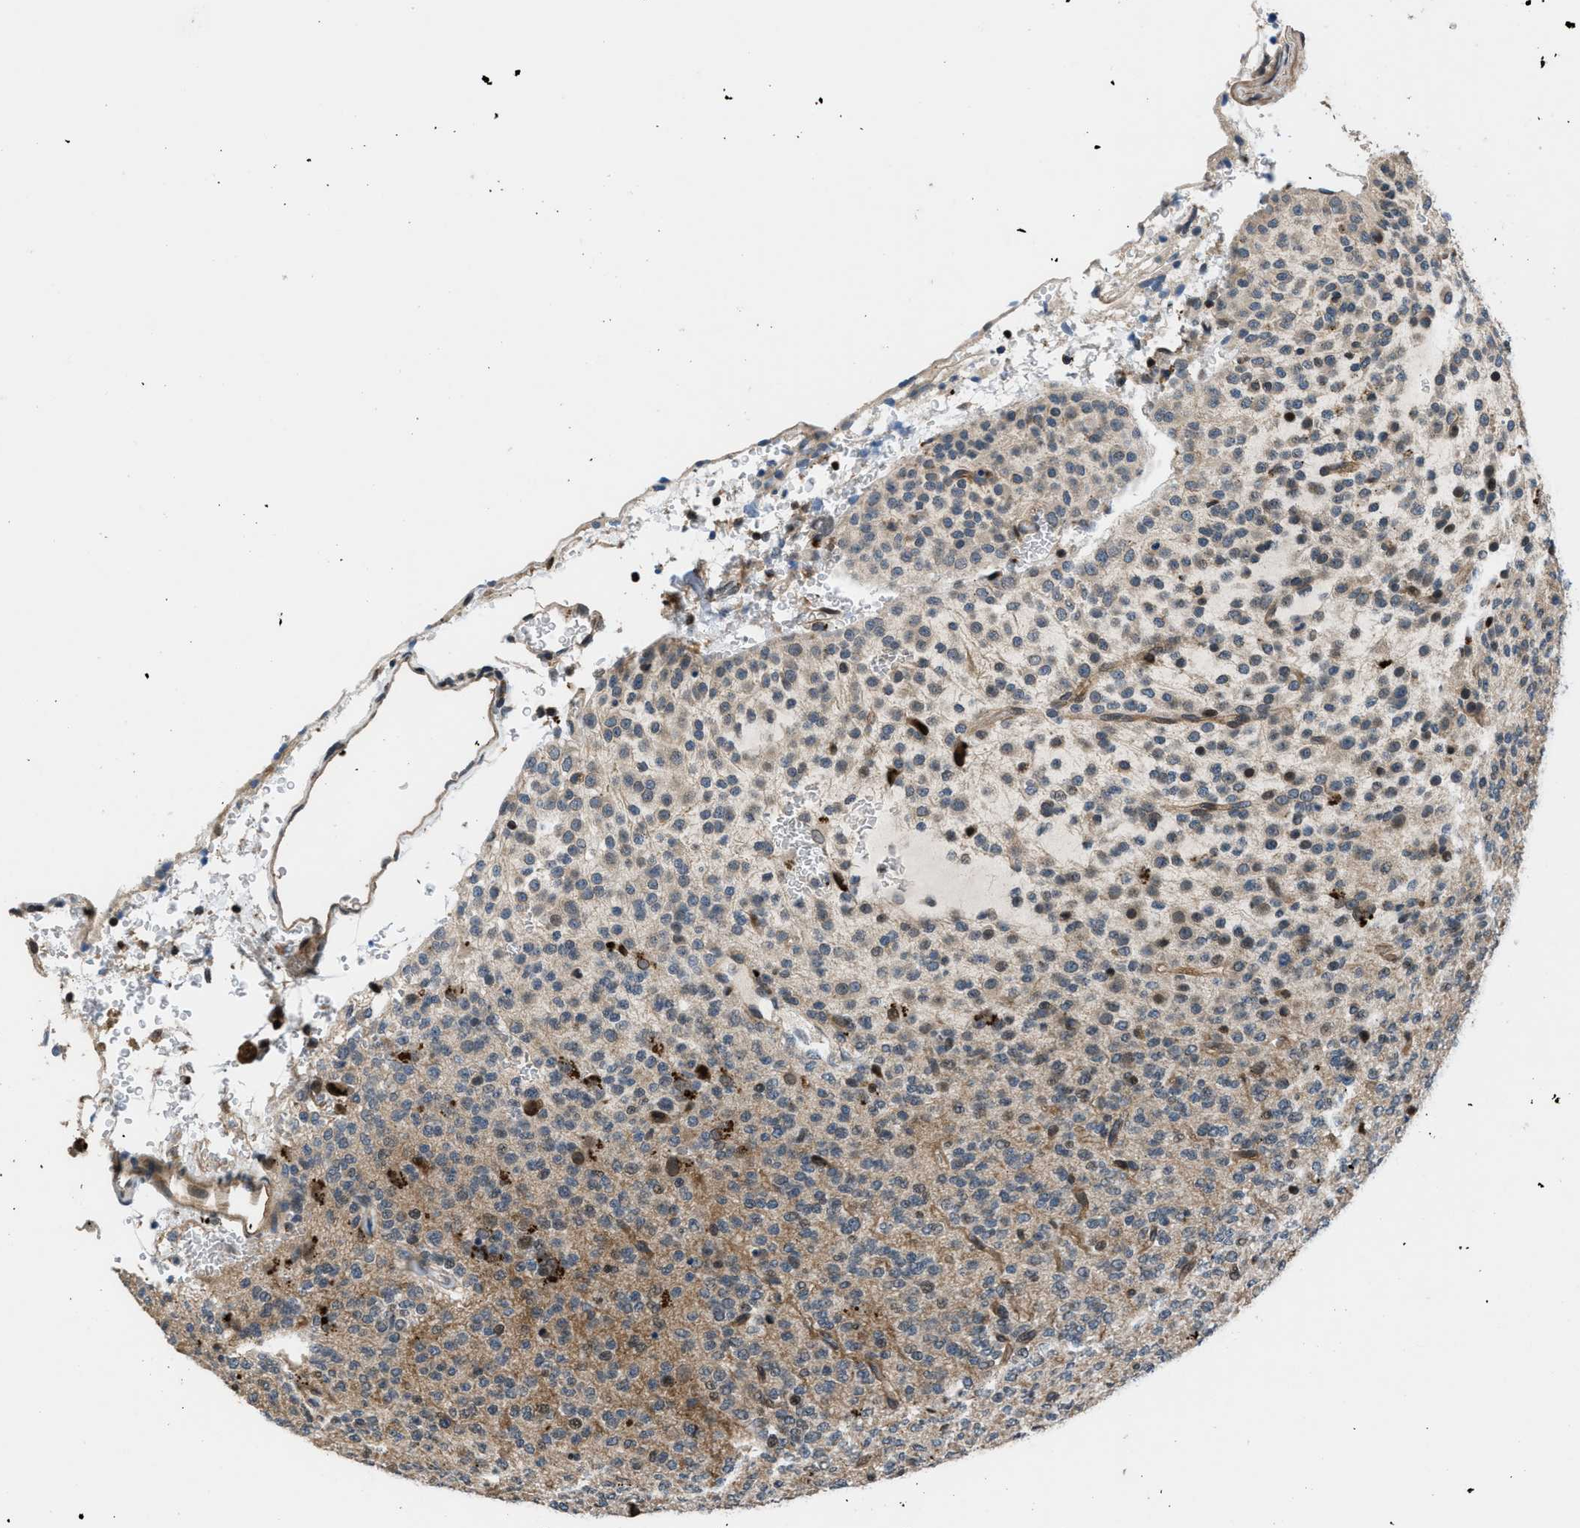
{"staining": {"intensity": "weak", "quantity": ">75%", "location": "cytoplasmic/membranous"}, "tissue": "glioma", "cell_type": "Tumor cells", "image_type": "cancer", "snomed": [{"axis": "morphology", "description": "Glioma, malignant, Low grade"}, {"axis": "topography", "description": "Brain"}], "caption": "High-power microscopy captured an immunohistochemistry histopathology image of glioma, revealing weak cytoplasmic/membranous positivity in approximately >75% of tumor cells.", "gene": "CTBS", "patient": {"sex": "male", "age": 38}}